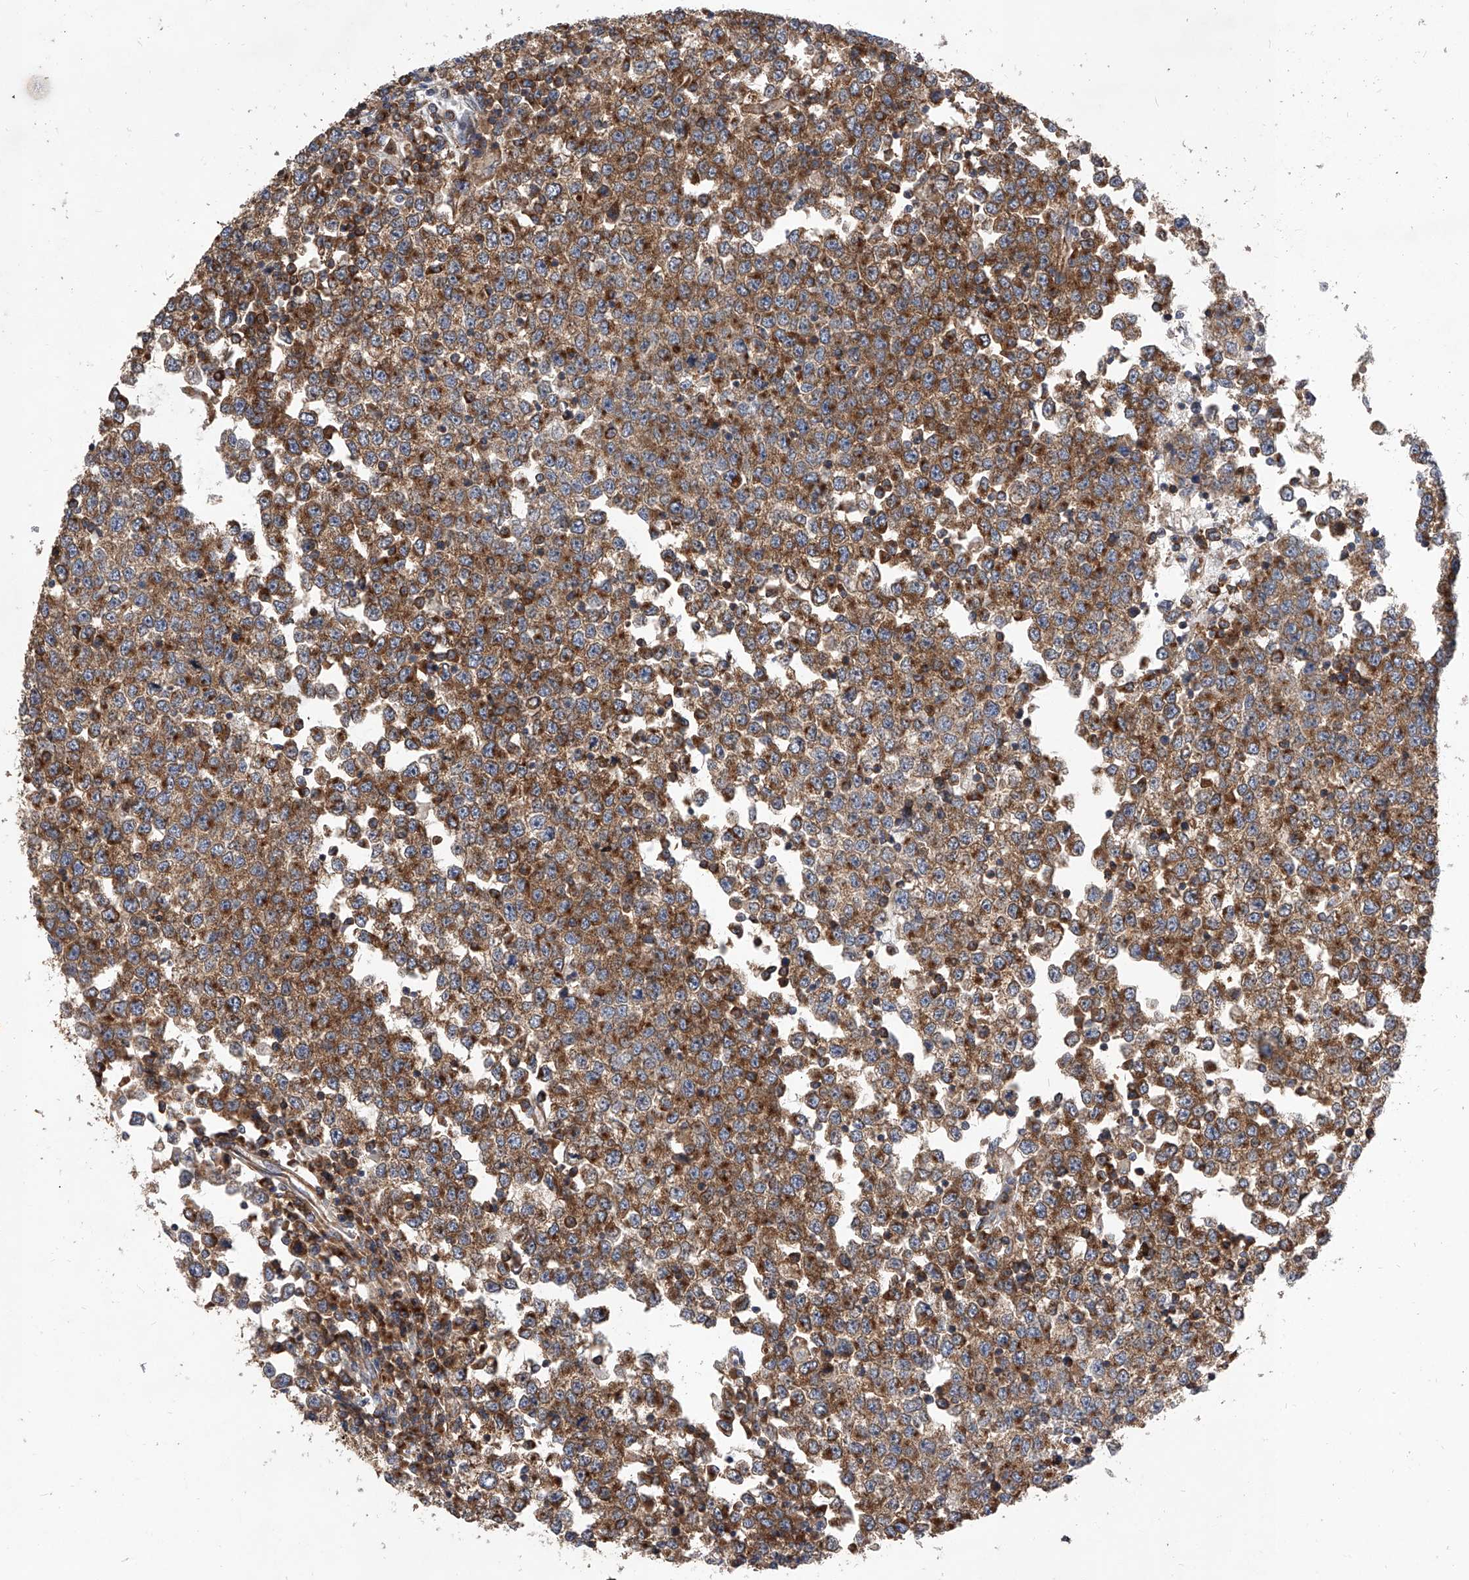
{"staining": {"intensity": "strong", "quantity": ">75%", "location": "cytoplasmic/membranous"}, "tissue": "testis cancer", "cell_type": "Tumor cells", "image_type": "cancer", "snomed": [{"axis": "morphology", "description": "Seminoma, NOS"}, {"axis": "topography", "description": "Testis"}], "caption": "Immunohistochemical staining of human testis cancer (seminoma) shows high levels of strong cytoplasmic/membranous expression in about >75% of tumor cells.", "gene": "CFAP410", "patient": {"sex": "male", "age": 65}}